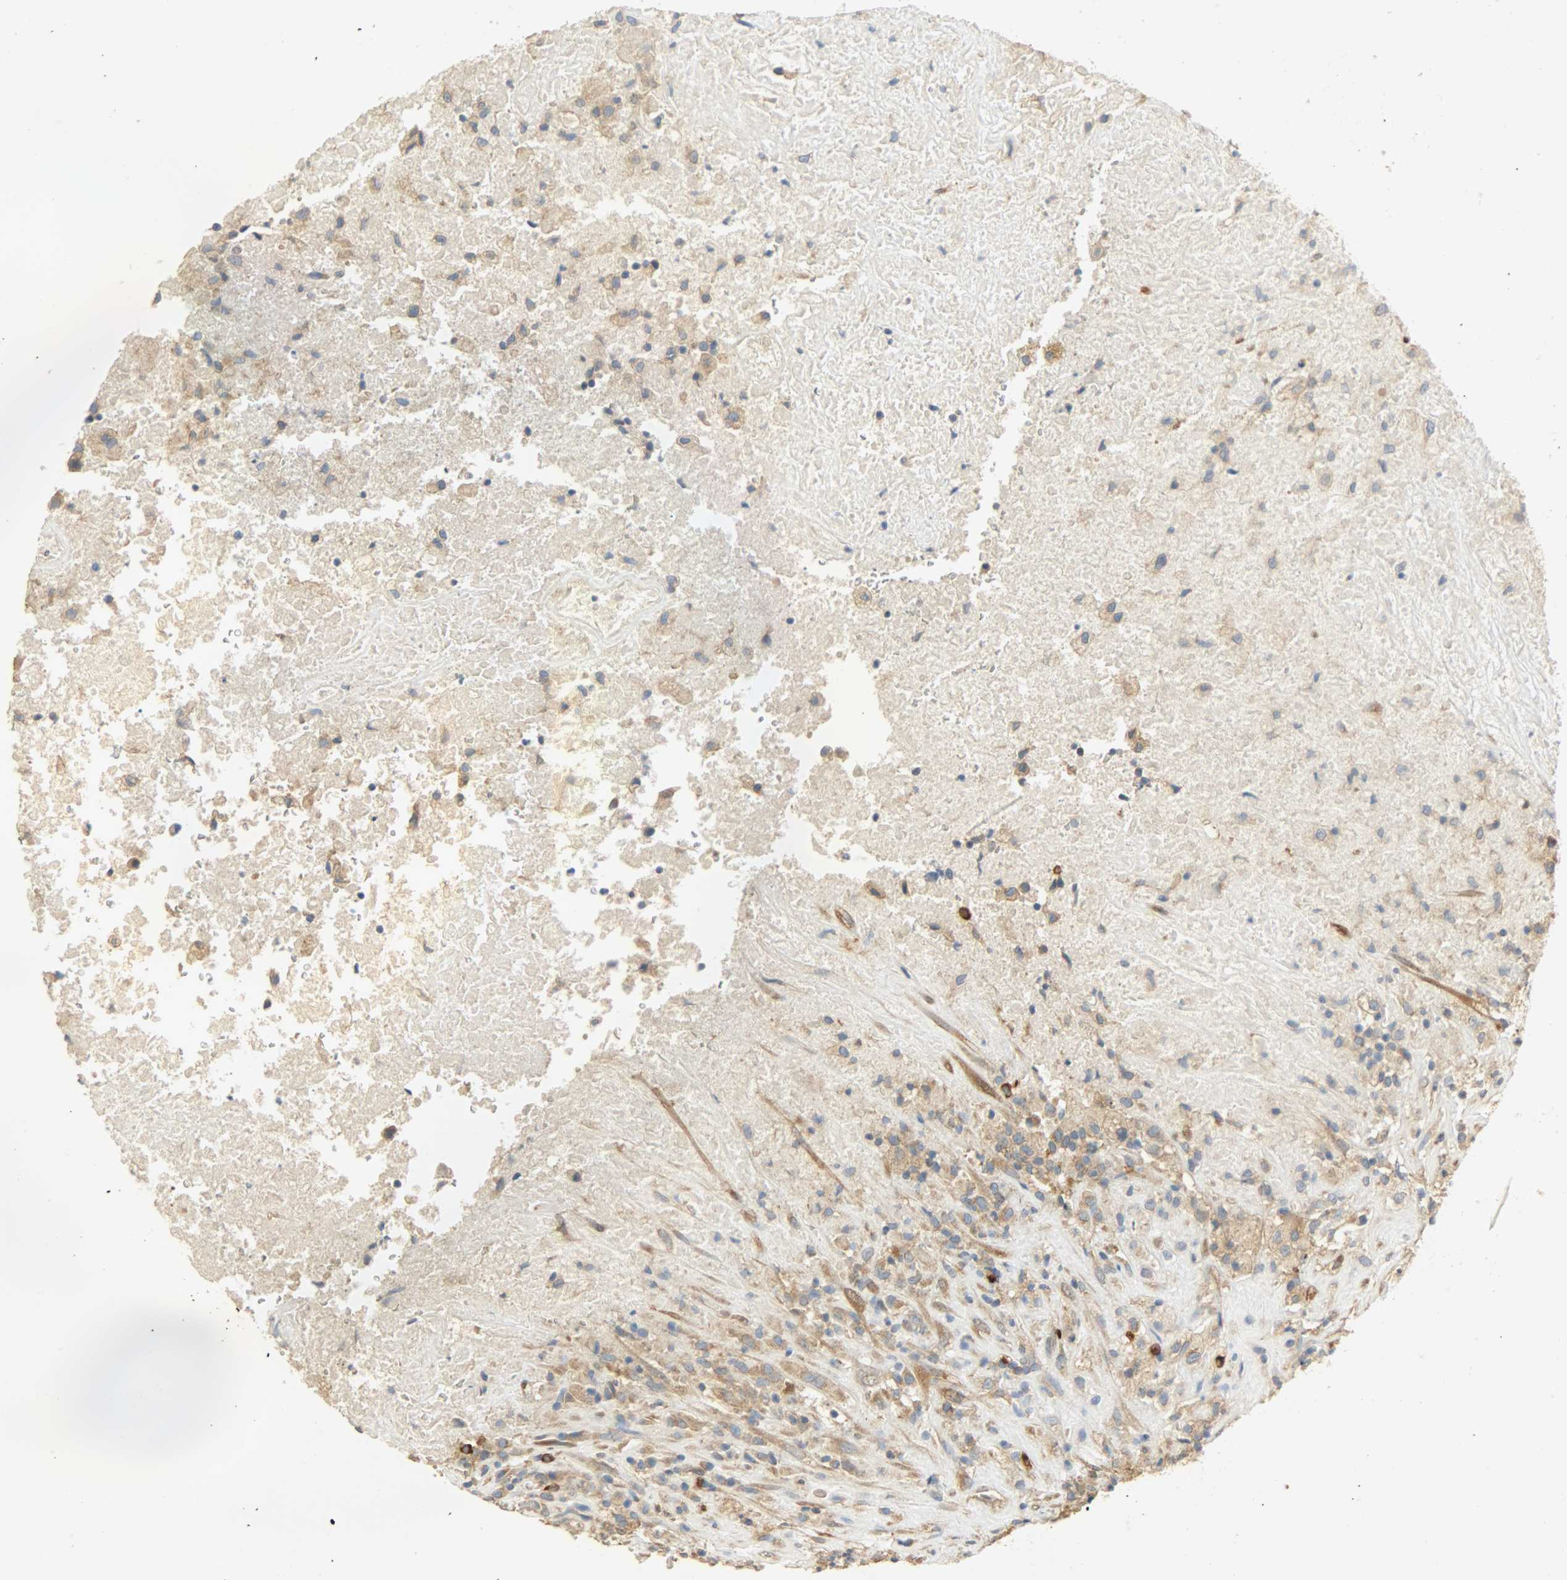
{"staining": {"intensity": "moderate", "quantity": ">75%", "location": "cytoplasmic/membranous"}, "tissue": "testis cancer", "cell_type": "Tumor cells", "image_type": "cancer", "snomed": [{"axis": "morphology", "description": "Necrosis, NOS"}, {"axis": "morphology", "description": "Carcinoma, Embryonal, NOS"}, {"axis": "topography", "description": "Testis"}], "caption": "Moderate cytoplasmic/membranous staining for a protein is present in approximately >75% of tumor cells of testis cancer (embryonal carcinoma) using IHC.", "gene": "C1orf198", "patient": {"sex": "male", "age": 19}}